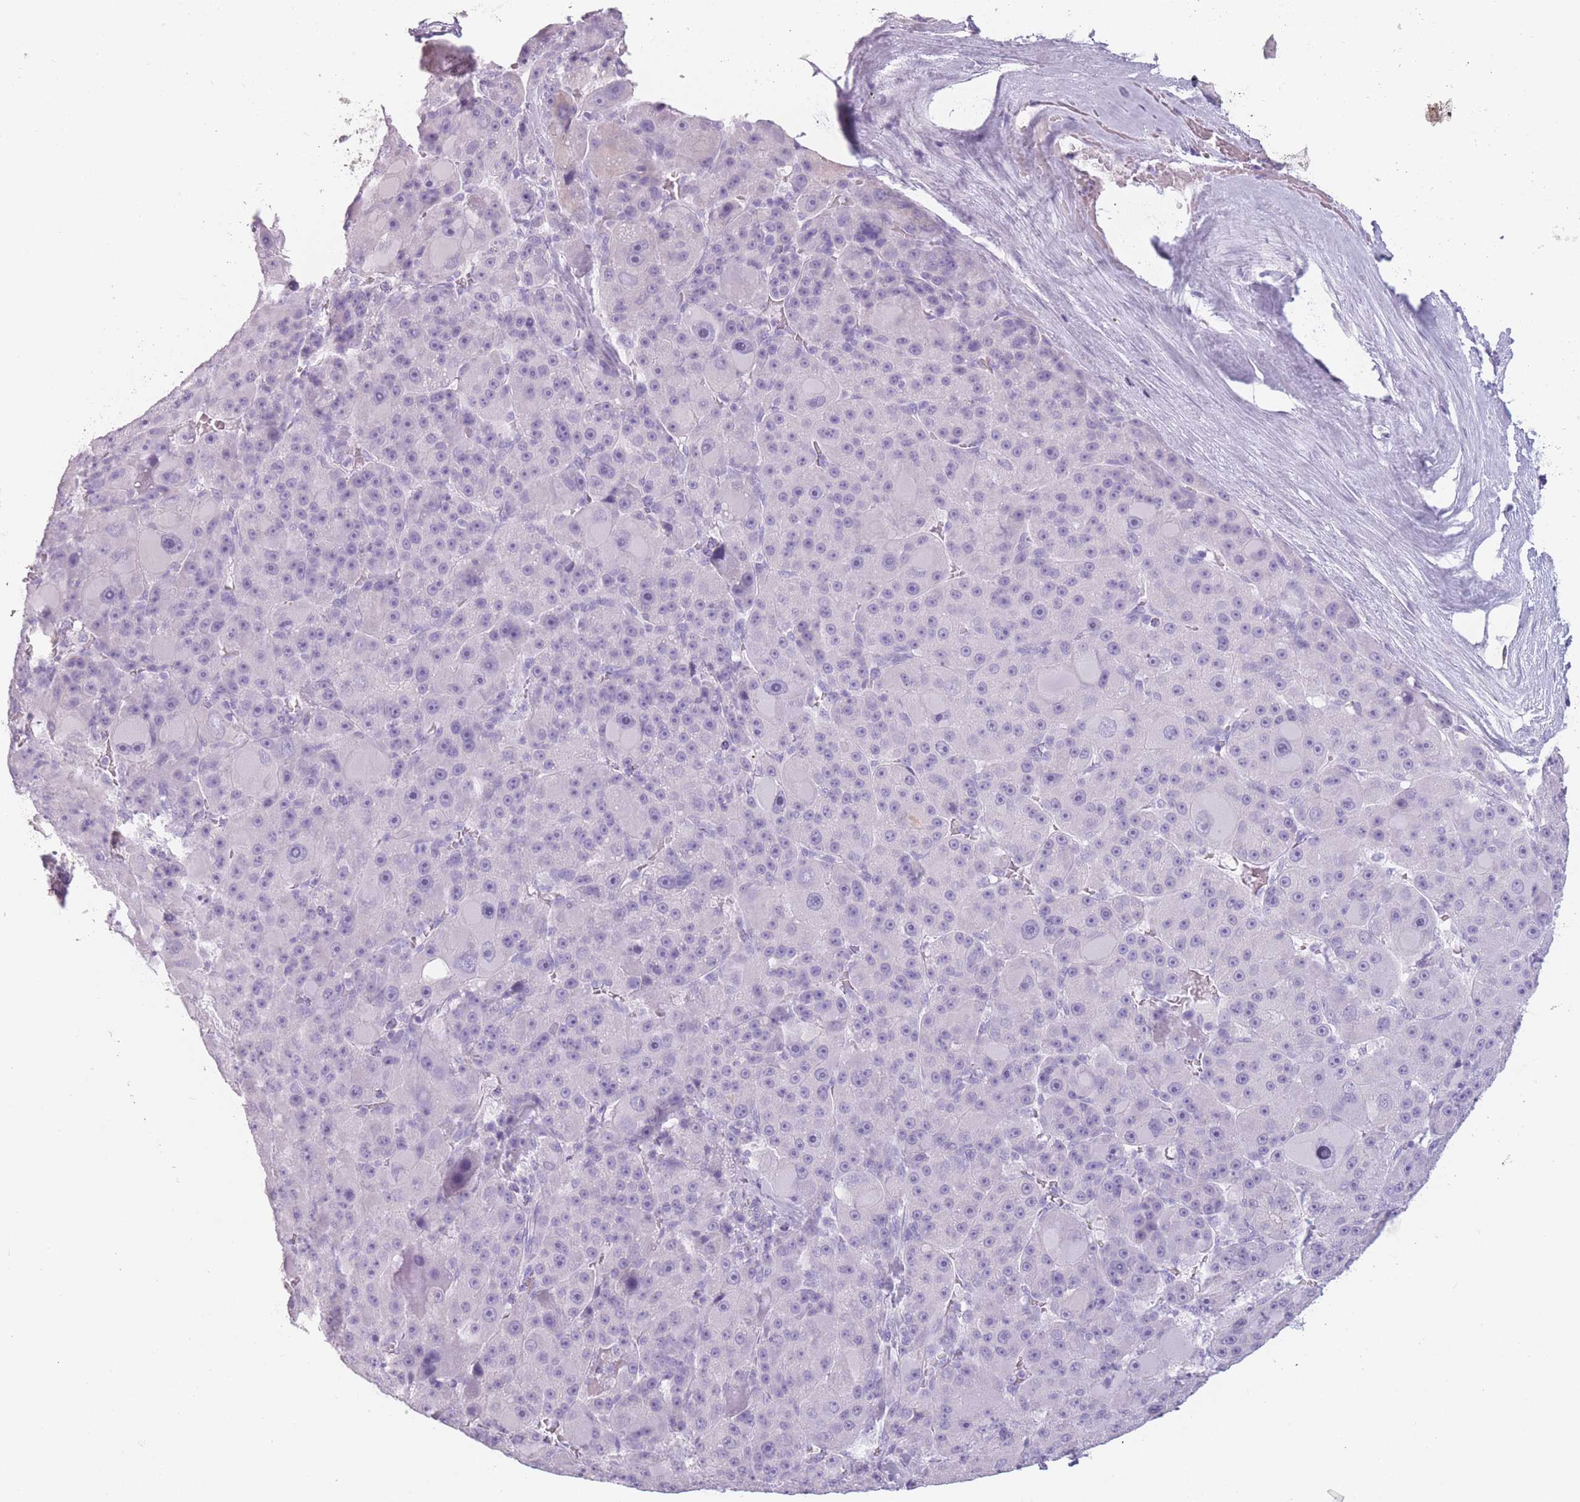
{"staining": {"intensity": "negative", "quantity": "none", "location": "none"}, "tissue": "liver cancer", "cell_type": "Tumor cells", "image_type": "cancer", "snomed": [{"axis": "morphology", "description": "Carcinoma, Hepatocellular, NOS"}, {"axis": "topography", "description": "Liver"}], "caption": "Immunohistochemistry (IHC) histopathology image of liver cancer stained for a protein (brown), which exhibits no positivity in tumor cells.", "gene": "PPFIA3", "patient": {"sex": "male", "age": 76}}